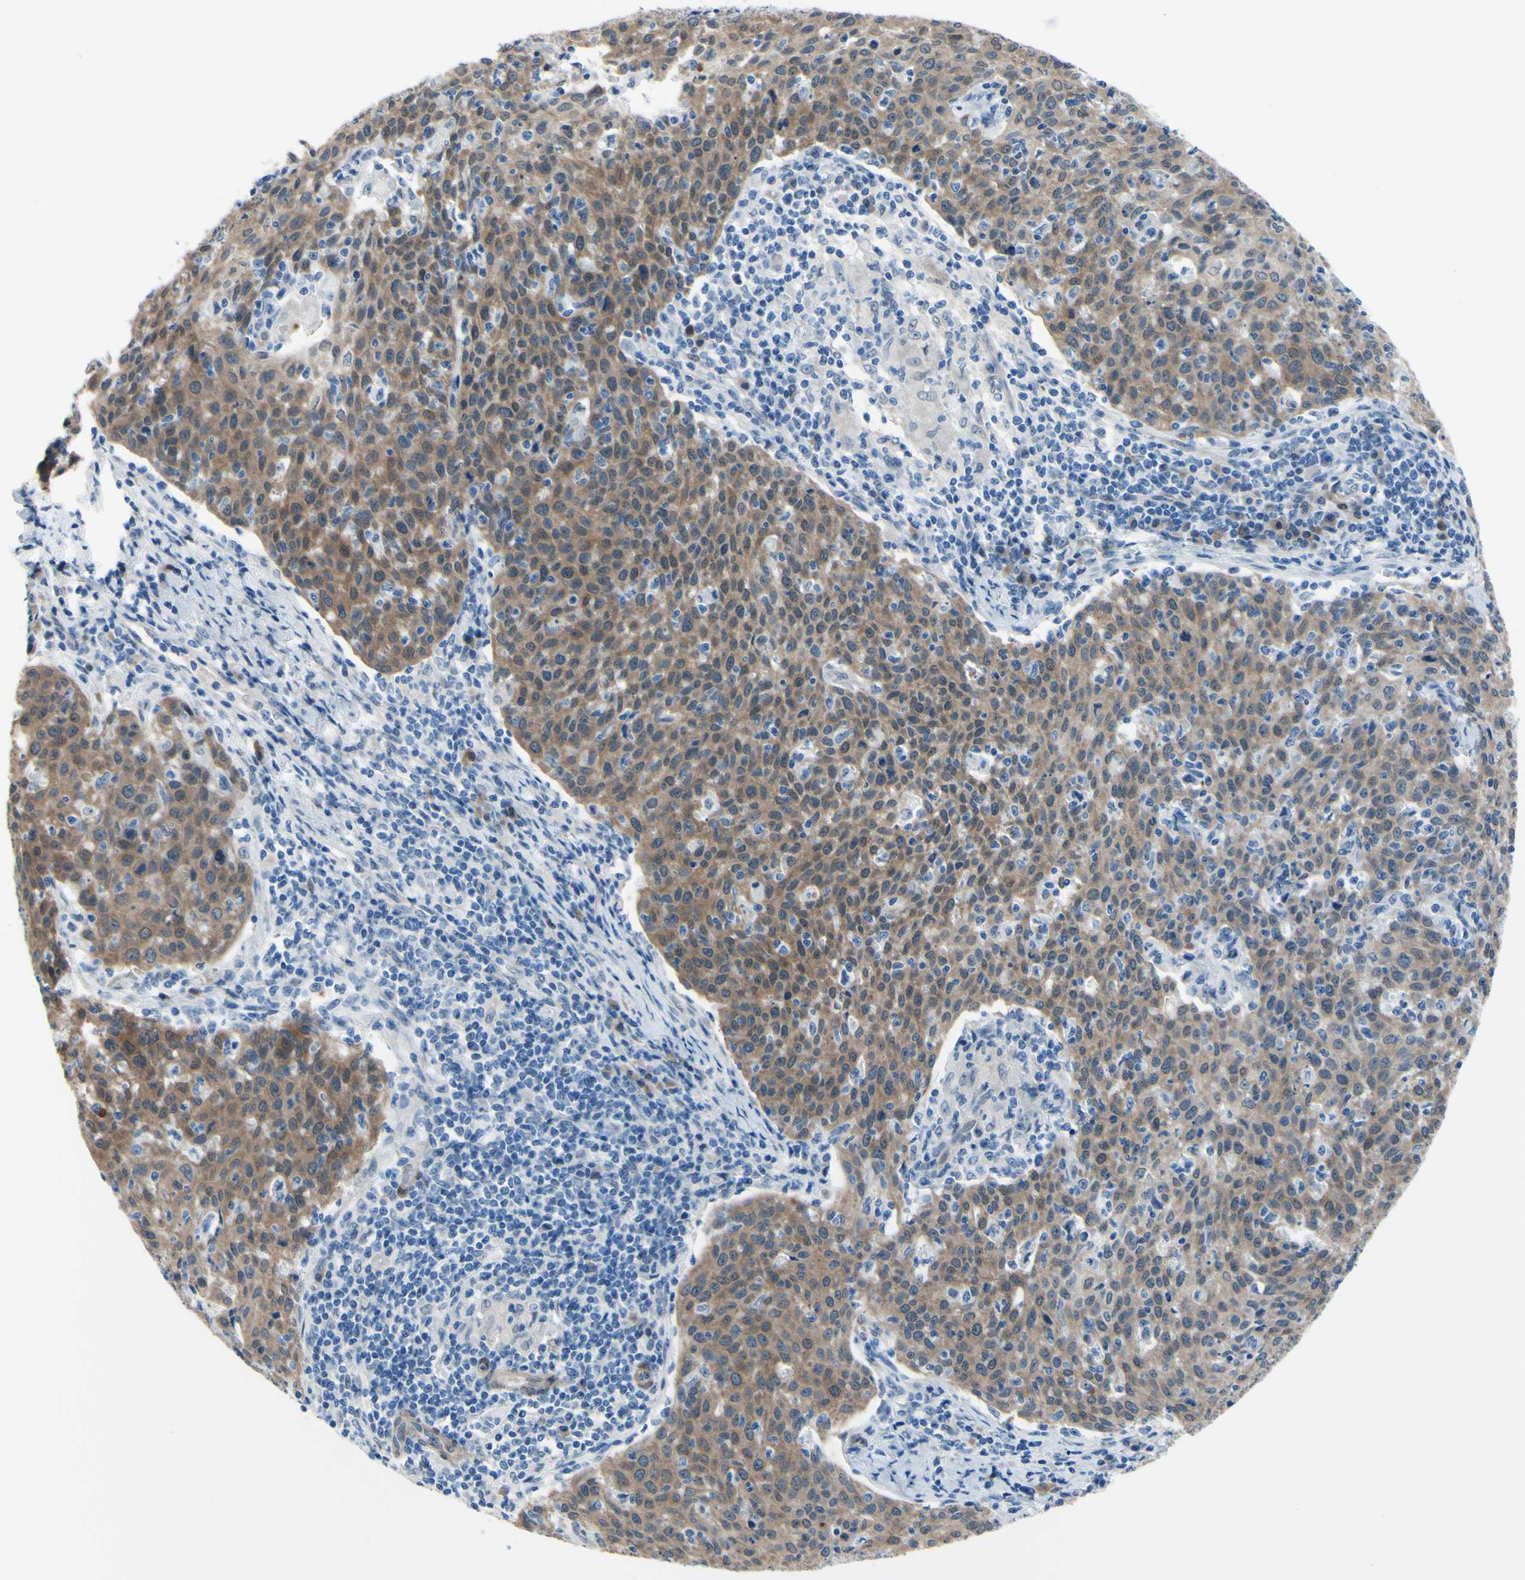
{"staining": {"intensity": "moderate", "quantity": ">75%", "location": "cytoplasmic/membranous"}, "tissue": "cervical cancer", "cell_type": "Tumor cells", "image_type": "cancer", "snomed": [{"axis": "morphology", "description": "Squamous cell carcinoma, NOS"}, {"axis": "topography", "description": "Cervix"}], "caption": "Immunohistochemical staining of human cervical cancer (squamous cell carcinoma) exhibits medium levels of moderate cytoplasmic/membranous expression in about >75% of tumor cells.", "gene": "NOL3", "patient": {"sex": "female", "age": 38}}